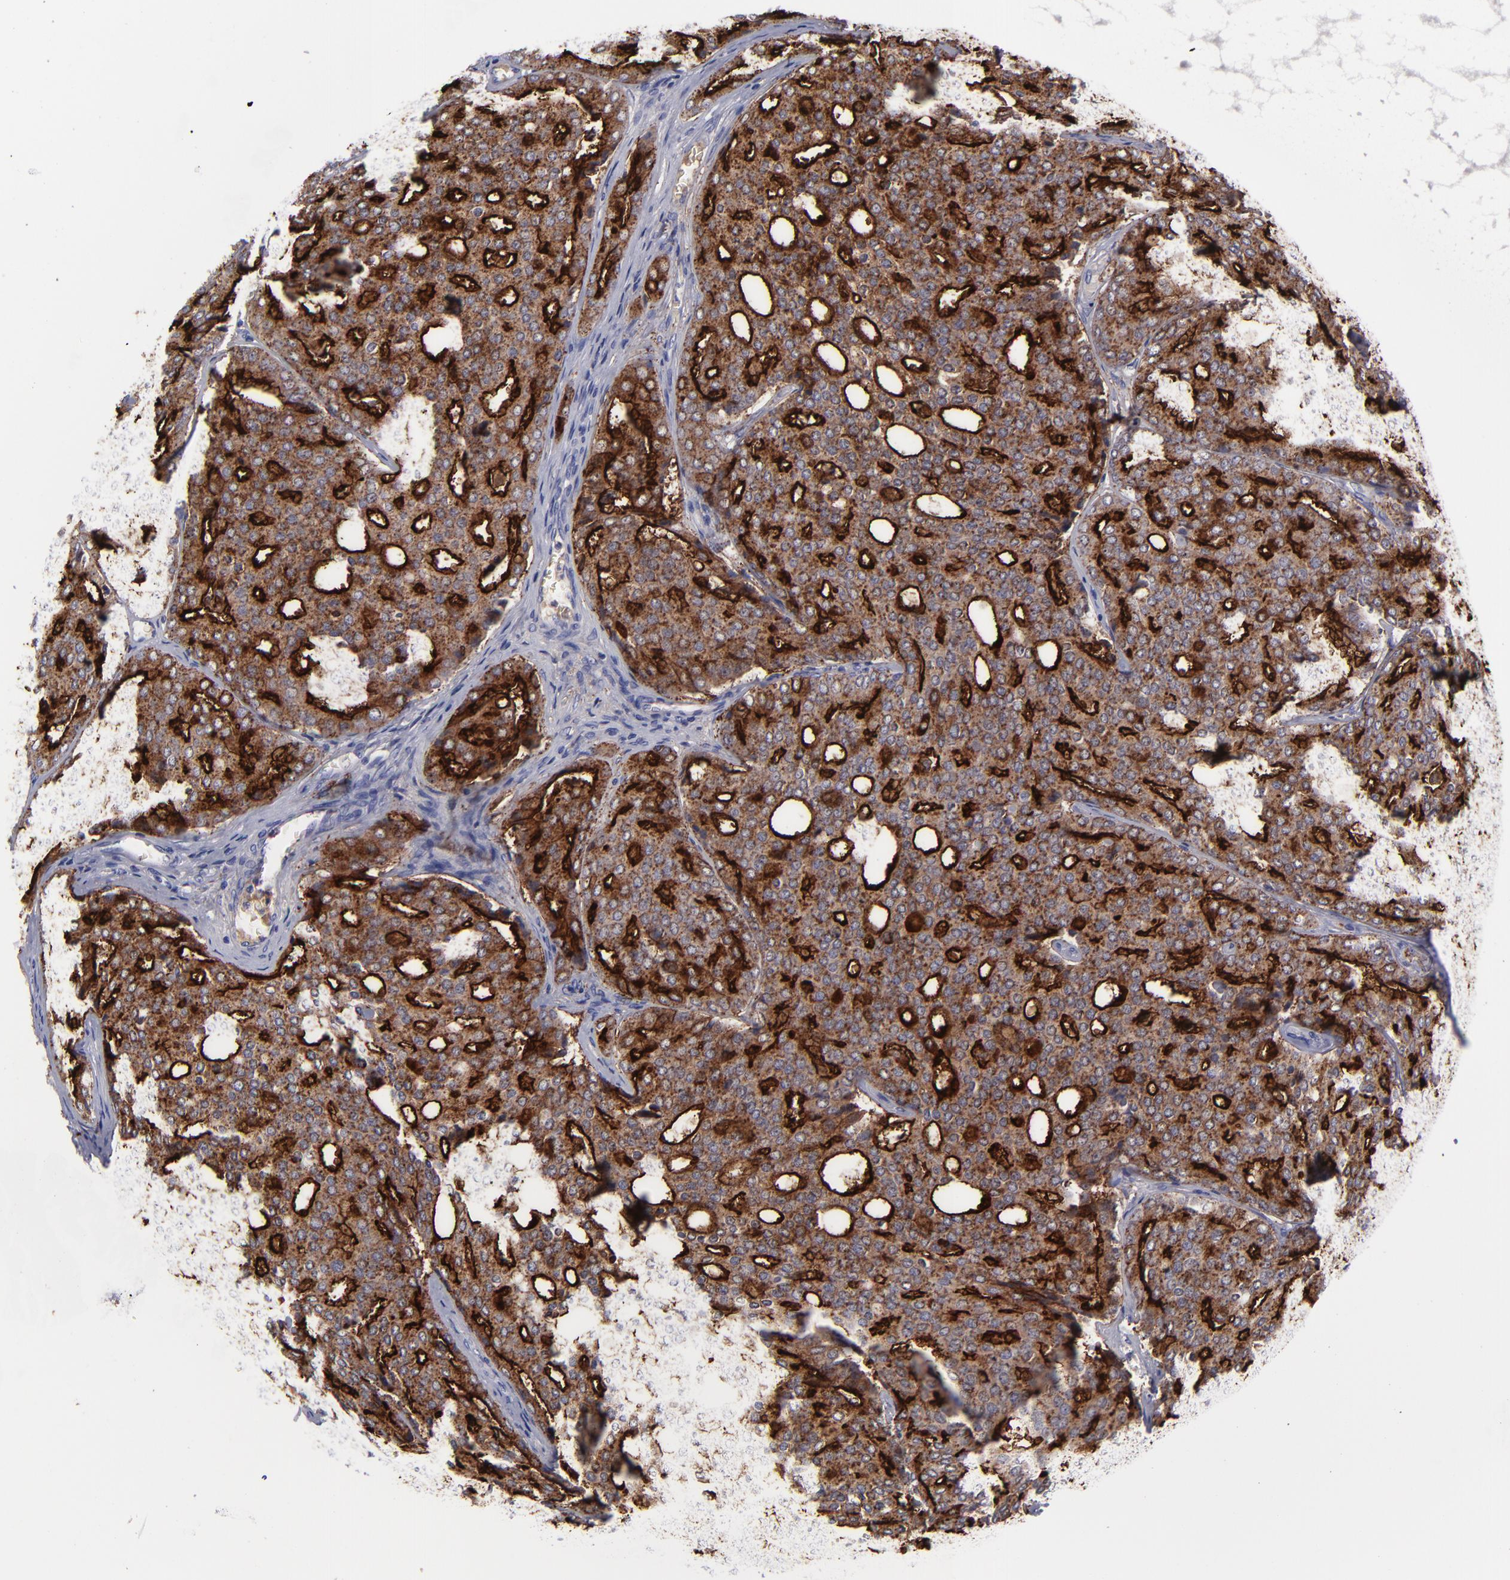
{"staining": {"intensity": "strong", "quantity": ">75%", "location": "cytoplasmic/membranous"}, "tissue": "prostate cancer", "cell_type": "Tumor cells", "image_type": "cancer", "snomed": [{"axis": "morphology", "description": "Adenocarcinoma, High grade"}, {"axis": "topography", "description": "Prostate"}], "caption": "Human prostate cancer stained for a protein (brown) reveals strong cytoplasmic/membranous positive positivity in about >75% of tumor cells.", "gene": "ANPEP", "patient": {"sex": "male", "age": 64}}